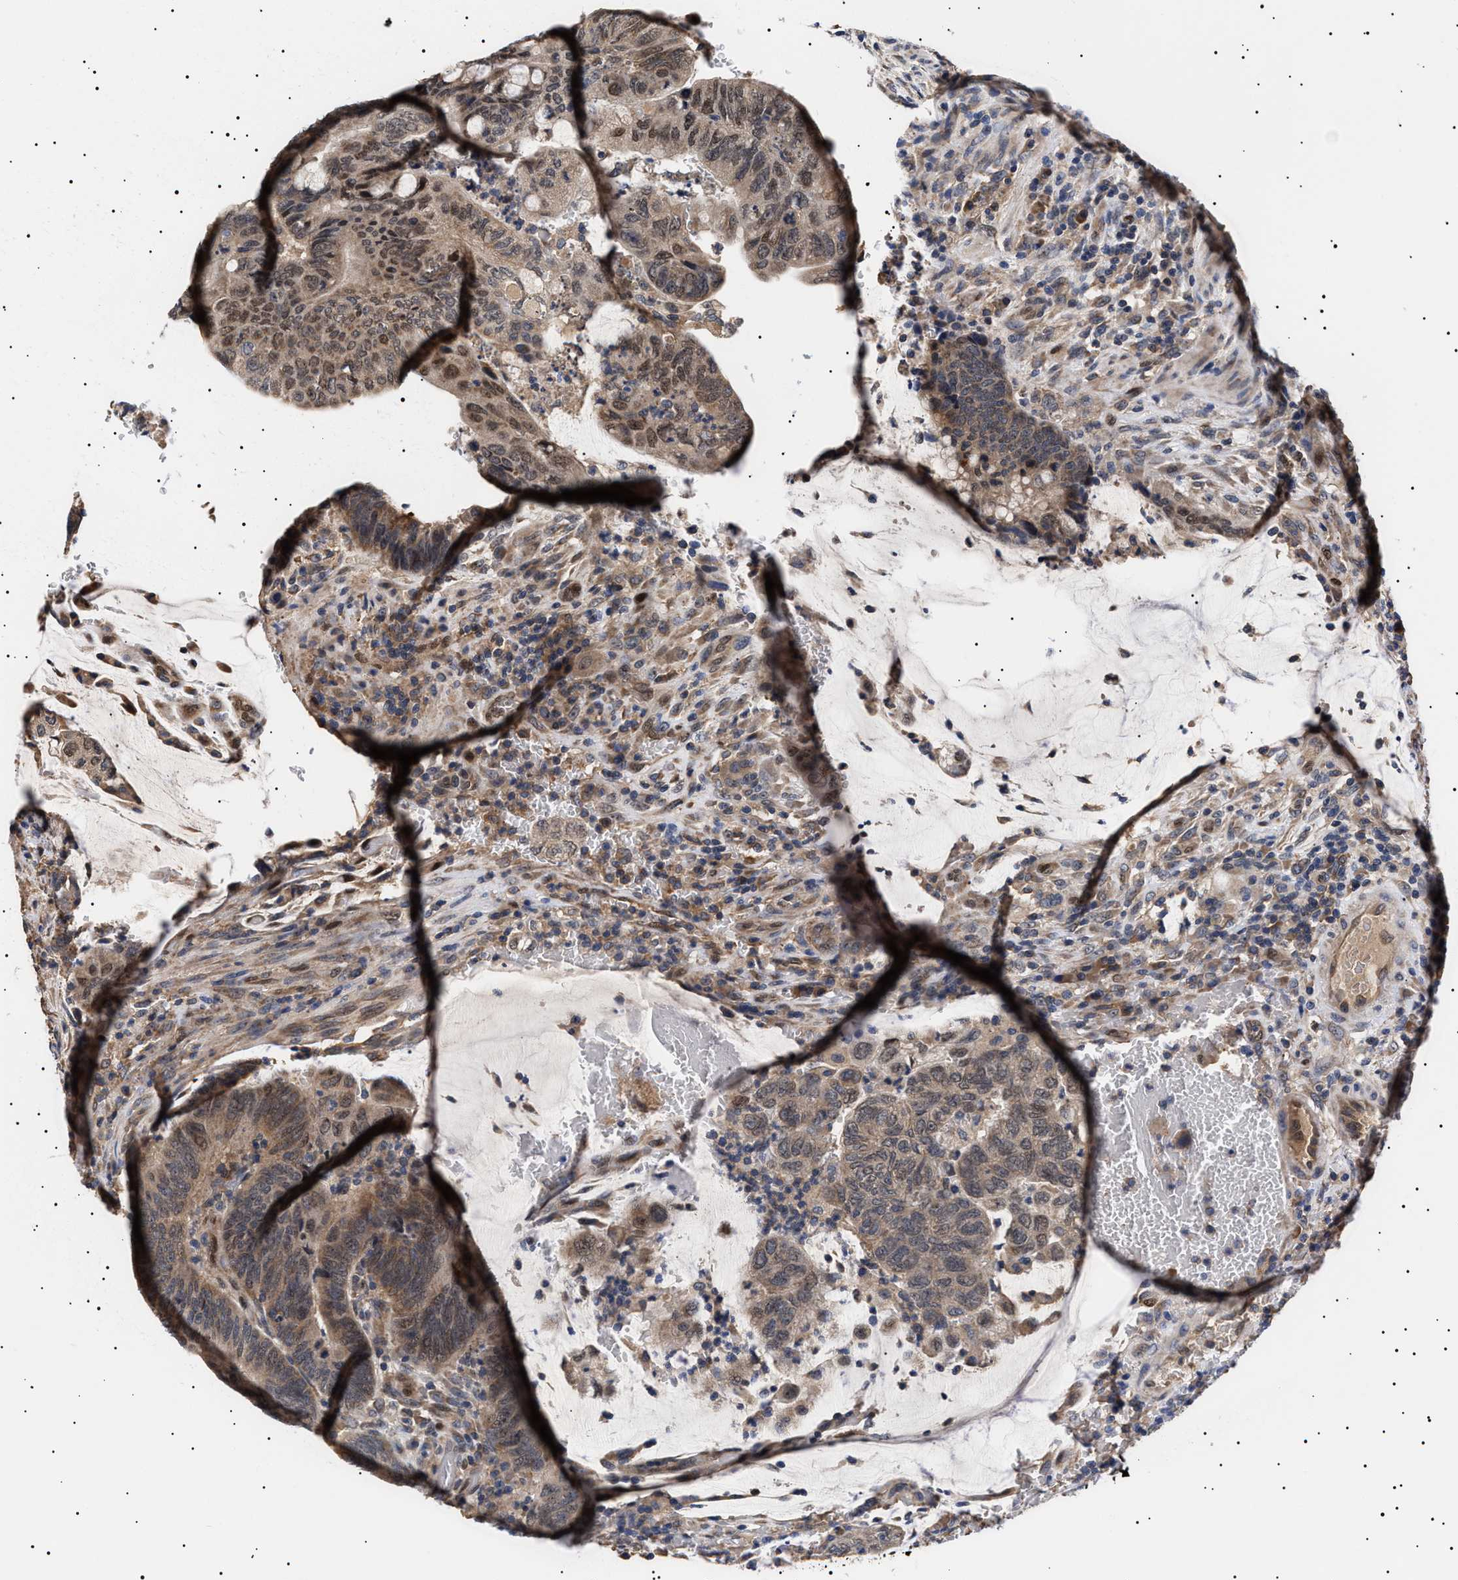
{"staining": {"intensity": "moderate", "quantity": ">75%", "location": "cytoplasmic/membranous,nuclear"}, "tissue": "colorectal cancer", "cell_type": "Tumor cells", "image_type": "cancer", "snomed": [{"axis": "morphology", "description": "Normal tissue, NOS"}, {"axis": "morphology", "description": "Adenocarcinoma, NOS"}, {"axis": "topography", "description": "Rectum"}, {"axis": "topography", "description": "Peripheral nerve tissue"}], "caption": "DAB immunohistochemical staining of adenocarcinoma (colorectal) exhibits moderate cytoplasmic/membranous and nuclear protein positivity in about >75% of tumor cells. (brown staining indicates protein expression, while blue staining denotes nuclei).", "gene": "KRBA1", "patient": {"sex": "male", "age": 92}}